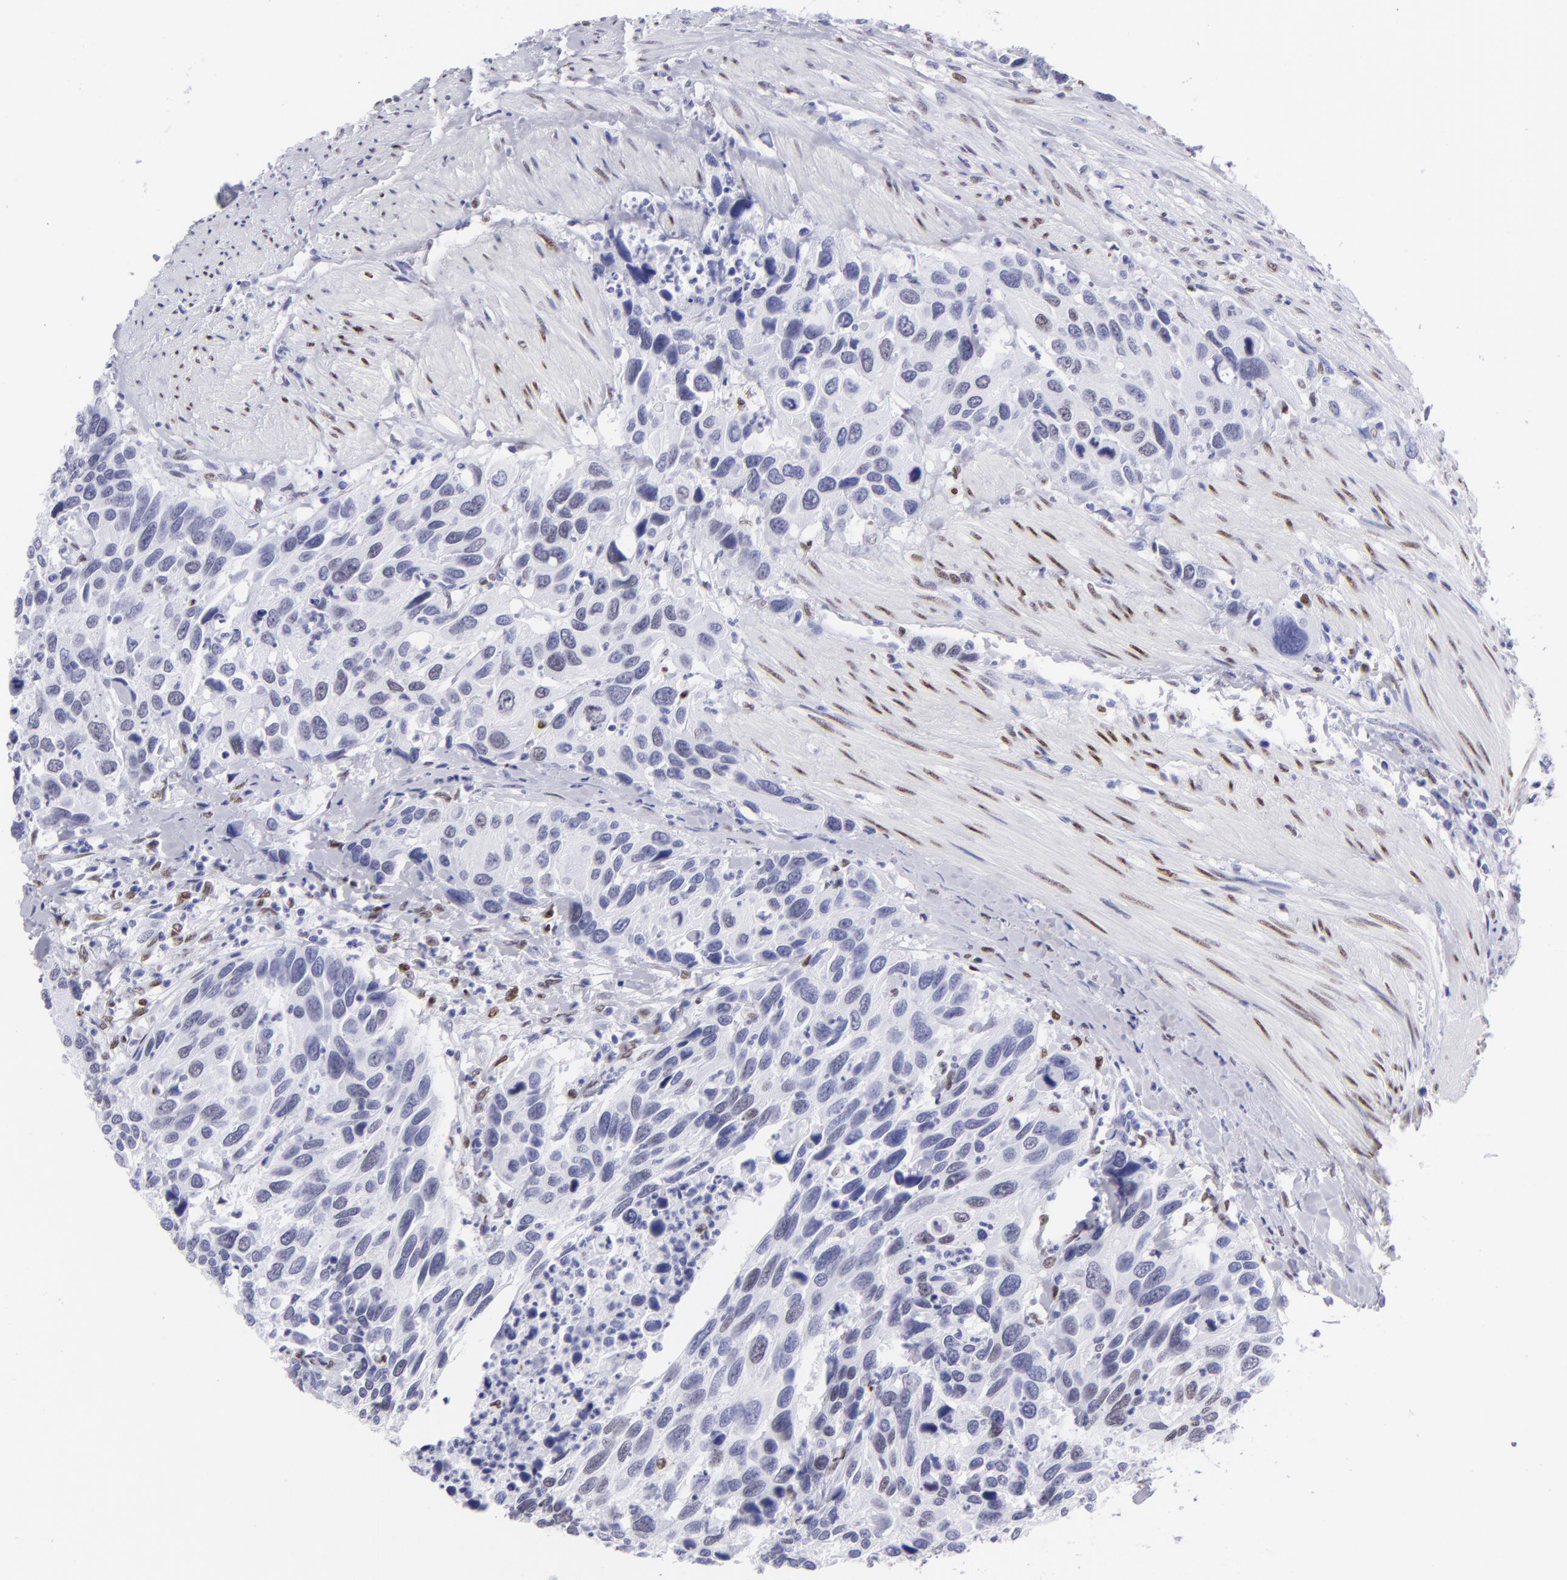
{"staining": {"intensity": "negative", "quantity": "none", "location": "none"}, "tissue": "urothelial cancer", "cell_type": "Tumor cells", "image_type": "cancer", "snomed": [{"axis": "morphology", "description": "Urothelial carcinoma, High grade"}, {"axis": "topography", "description": "Urinary bladder"}], "caption": "The micrograph reveals no significant expression in tumor cells of urothelial carcinoma (high-grade).", "gene": "MITF", "patient": {"sex": "male", "age": 66}}